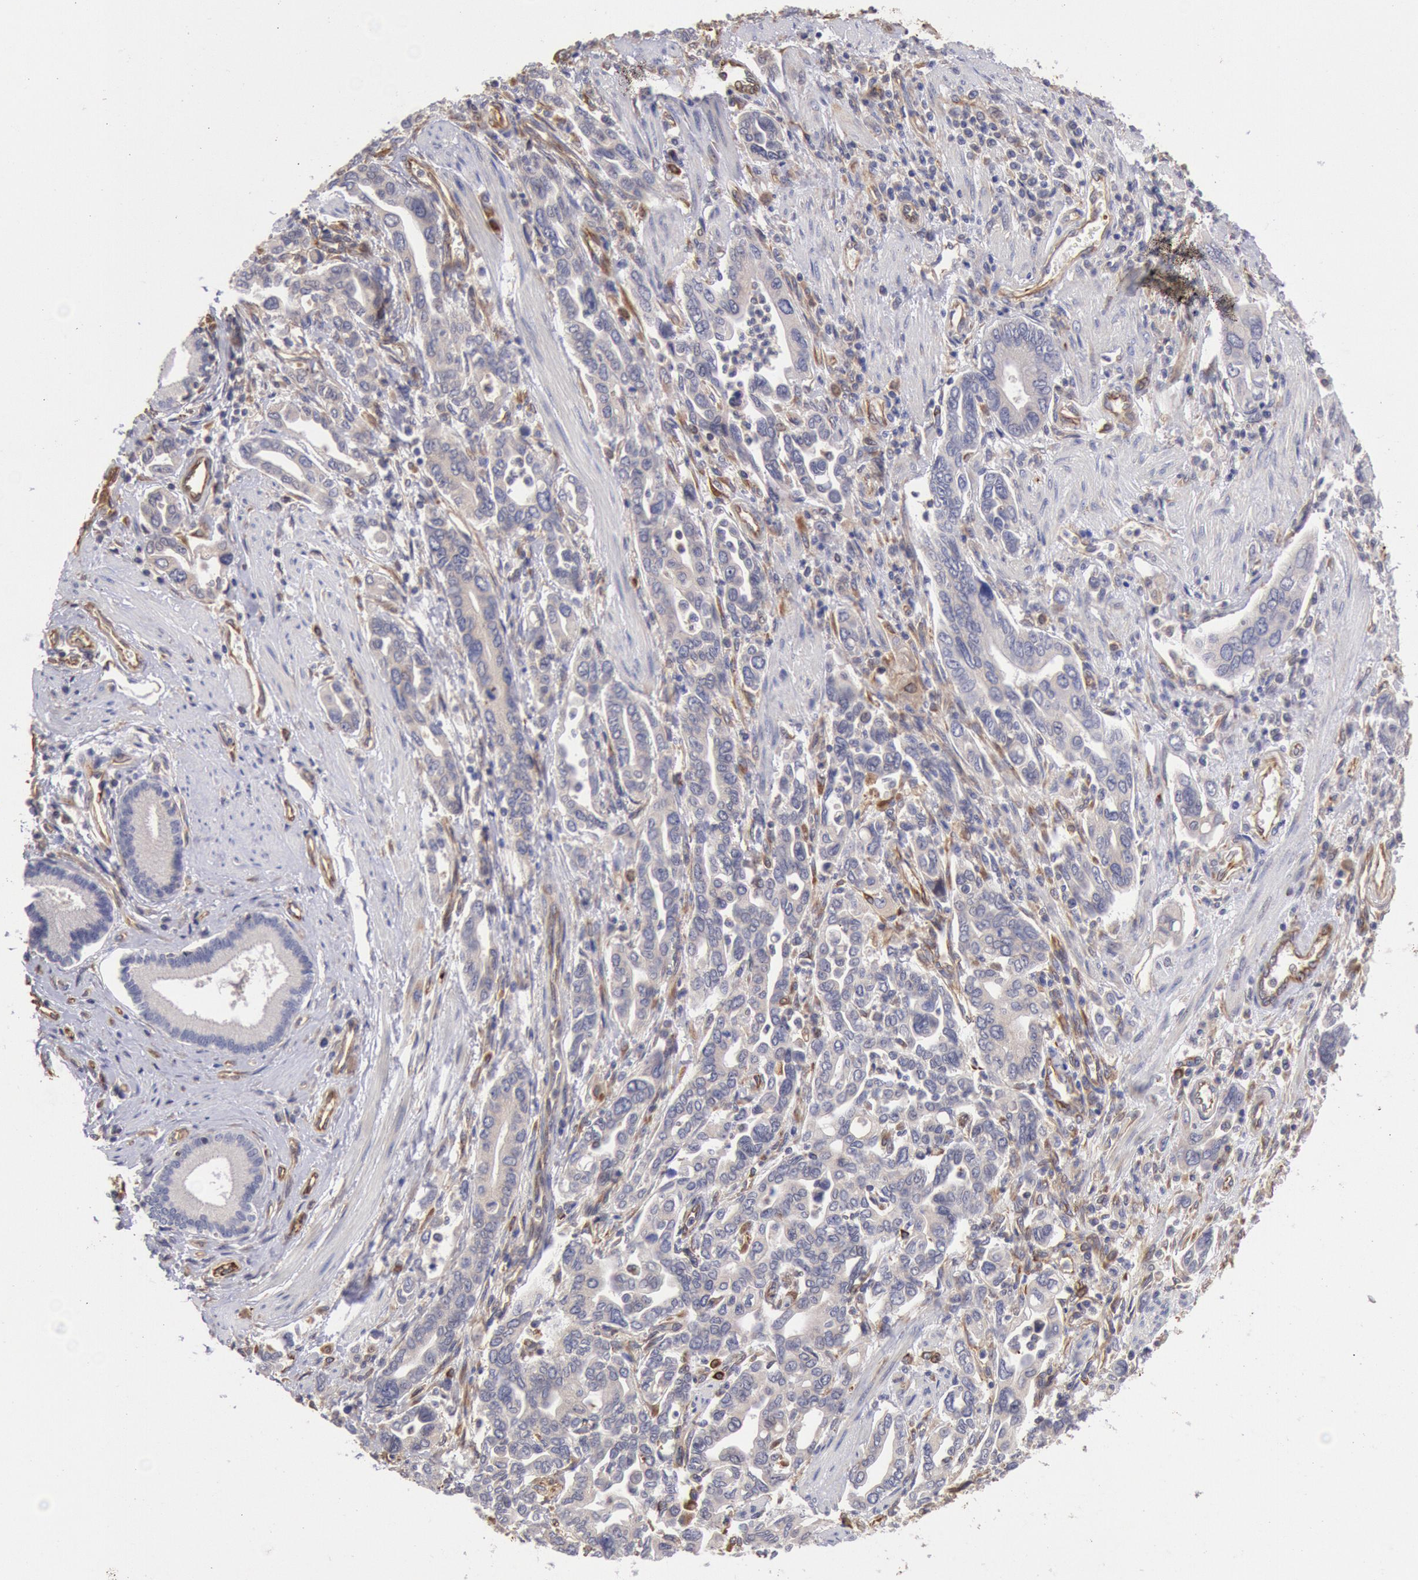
{"staining": {"intensity": "negative", "quantity": "none", "location": "none"}, "tissue": "pancreatic cancer", "cell_type": "Tumor cells", "image_type": "cancer", "snomed": [{"axis": "morphology", "description": "Adenocarcinoma, NOS"}, {"axis": "topography", "description": "Pancreas"}], "caption": "Adenocarcinoma (pancreatic) was stained to show a protein in brown. There is no significant expression in tumor cells. Brightfield microscopy of immunohistochemistry (IHC) stained with DAB (3,3'-diaminobenzidine) (brown) and hematoxylin (blue), captured at high magnification.", "gene": "RNF139", "patient": {"sex": "female", "age": 57}}